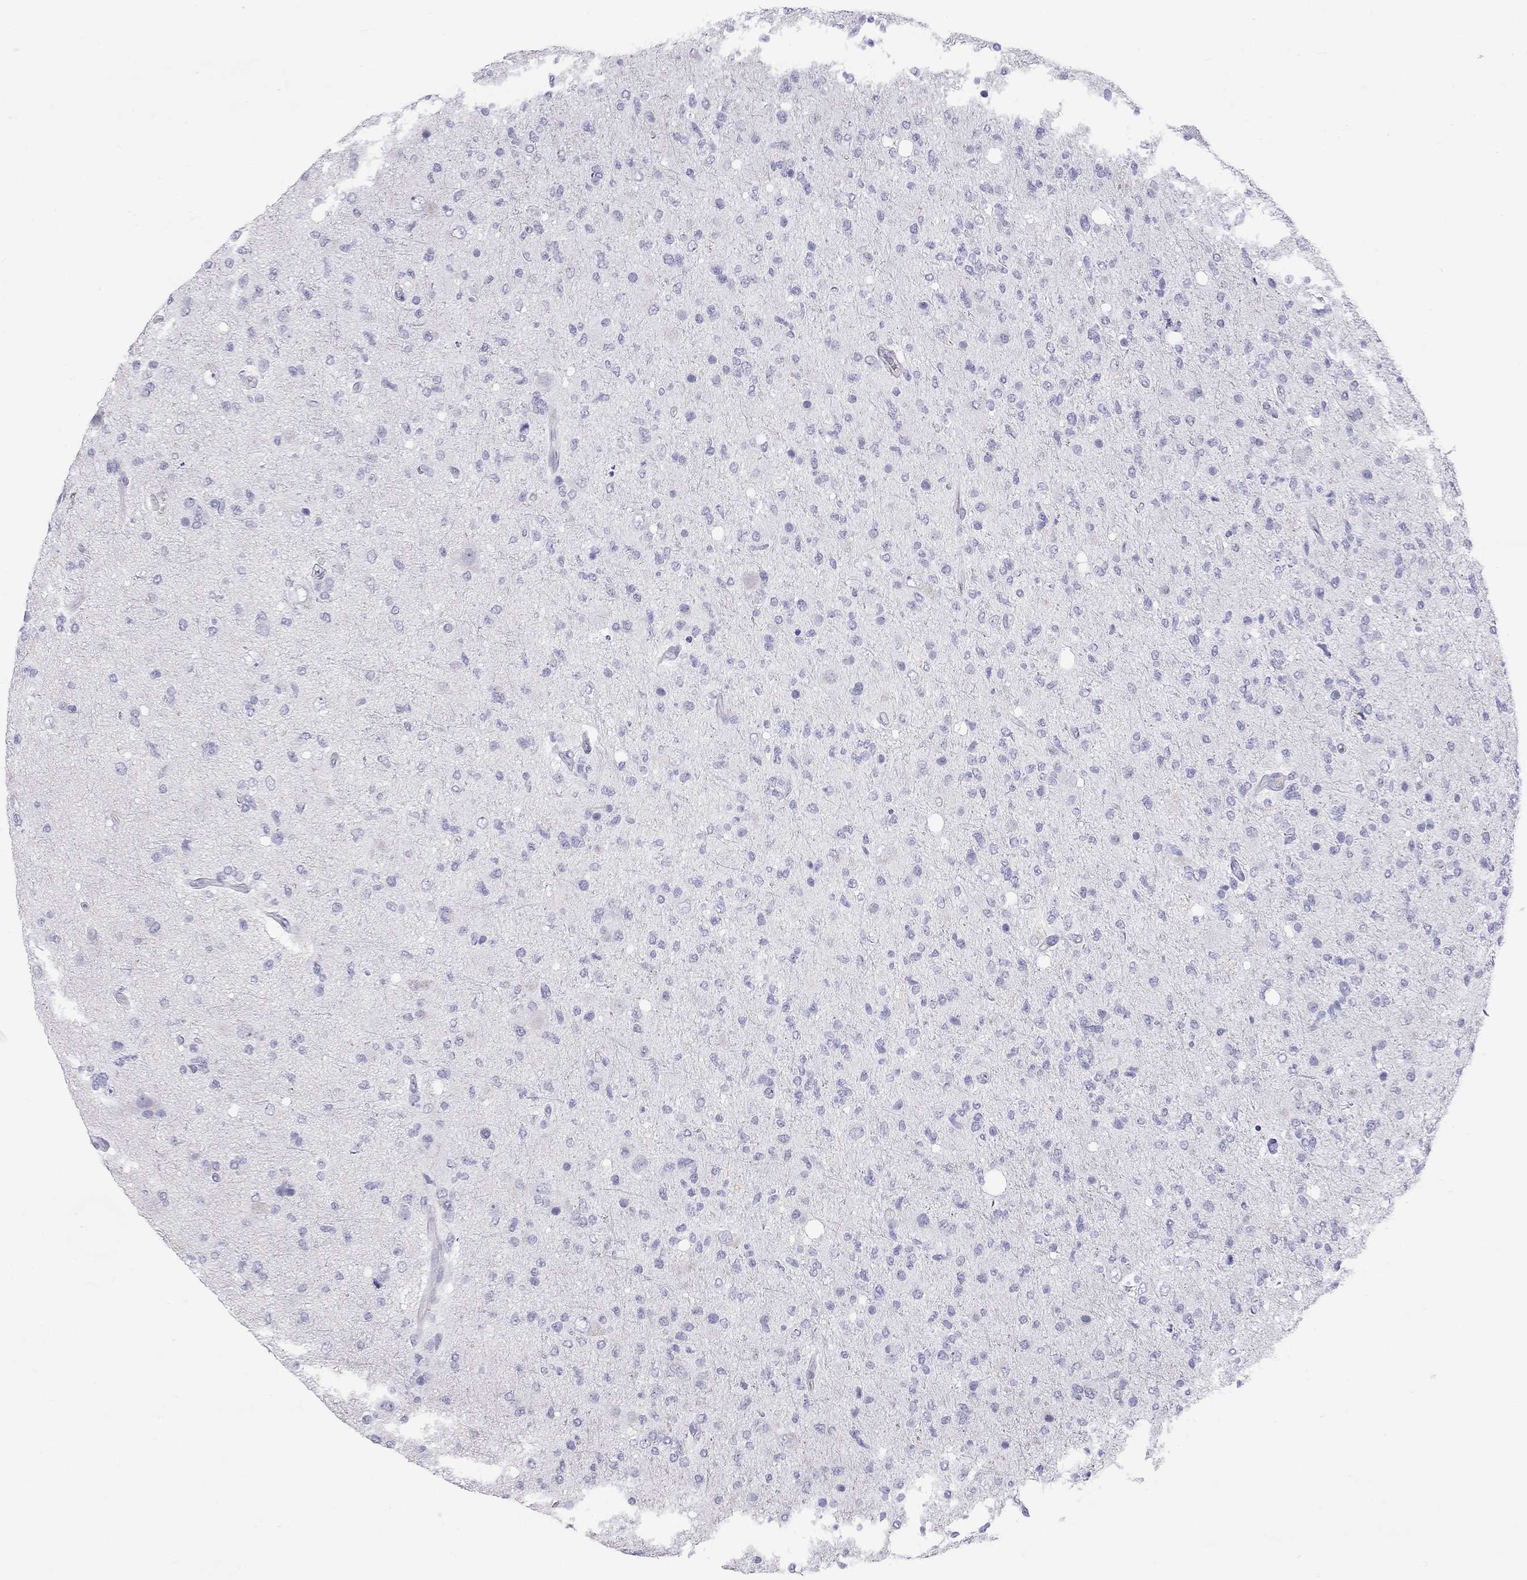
{"staining": {"intensity": "negative", "quantity": "none", "location": "none"}, "tissue": "glioma", "cell_type": "Tumor cells", "image_type": "cancer", "snomed": [{"axis": "morphology", "description": "Glioma, malignant, High grade"}, {"axis": "topography", "description": "Cerebral cortex"}], "caption": "Glioma was stained to show a protein in brown. There is no significant expression in tumor cells.", "gene": "TDRD6", "patient": {"sex": "male", "age": 70}}